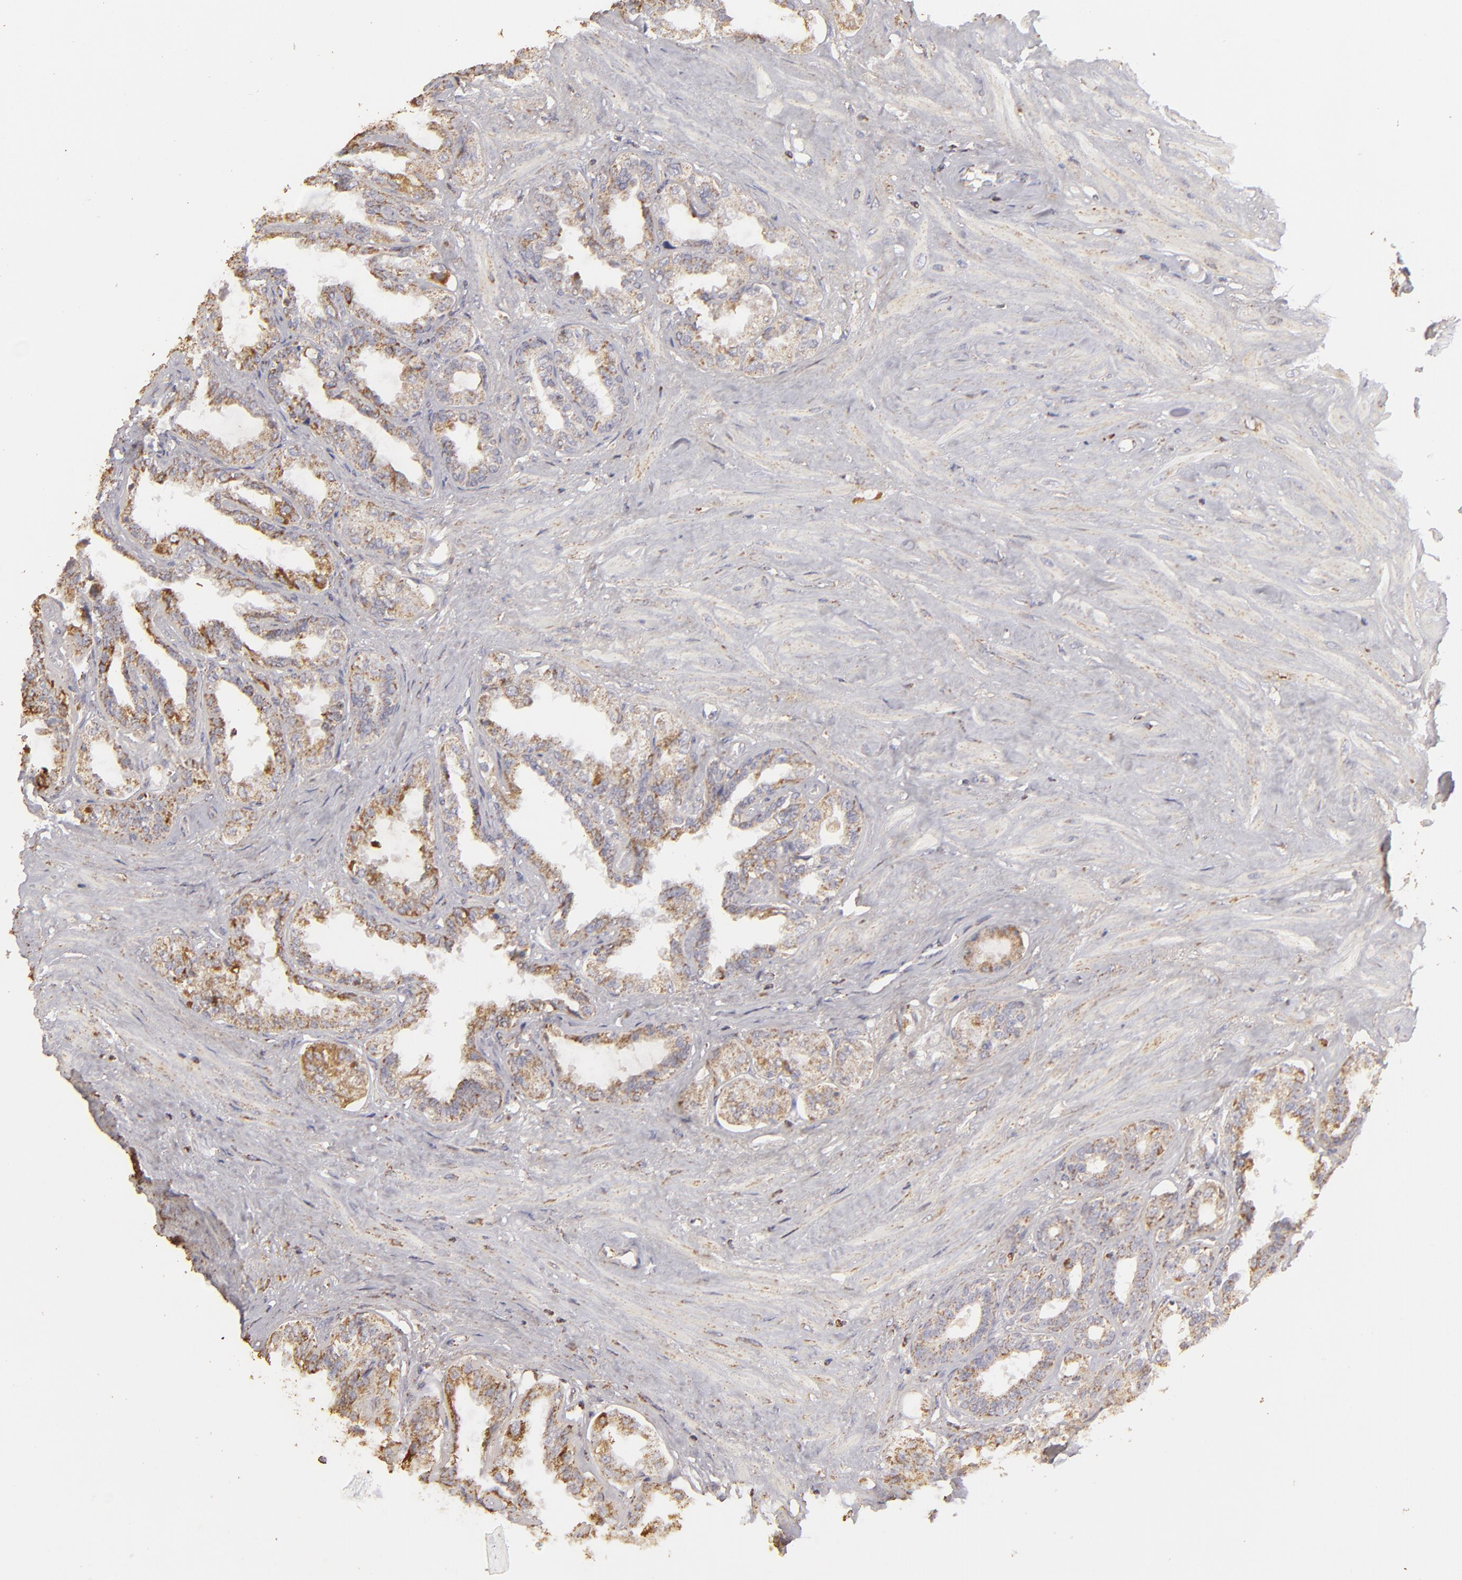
{"staining": {"intensity": "moderate", "quantity": ">75%", "location": "cytoplasmic/membranous"}, "tissue": "seminal vesicle", "cell_type": "Glandular cells", "image_type": "normal", "snomed": [{"axis": "morphology", "description": "Normal tissue, NOS"}, {"axis": "morphology", "description": "Inflammation, NOS"}, {"axis": "topography", "description": "Urinary bladder"}, {"axis": "topography", "description": "Prostate"}, {"axis": "topography", "description": "Seminal veicle"}], "caption": "Seminal vesicle stained with a protein marker exhibits moderate staining in glandular cells.", "gene": "CFB", "patient": {"sex": "male", "age": 82}}